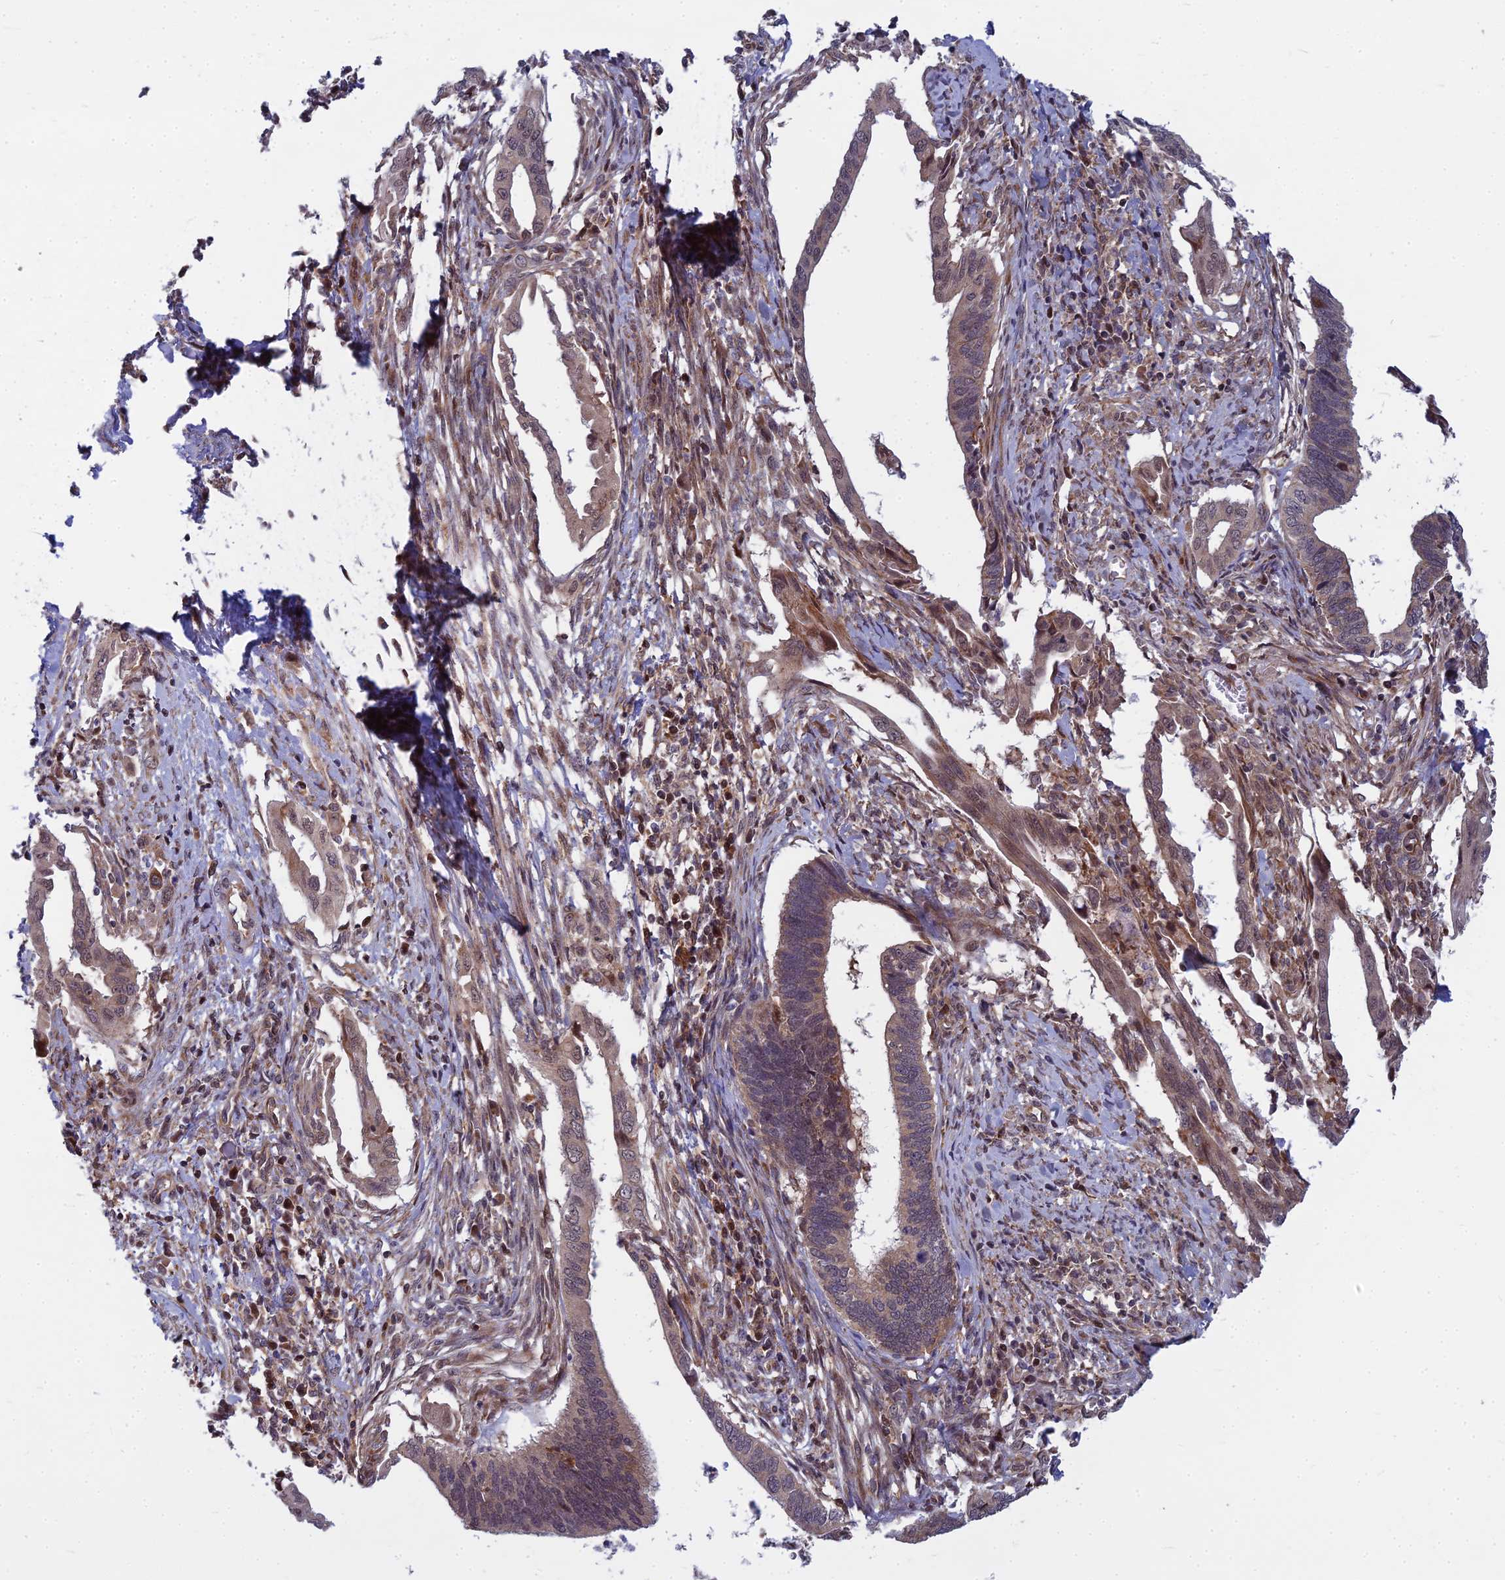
{"staining": {"intensity": "weak", "quantity": "25%-75%", "location": "cytoplasmic/membranous,nuclear"}, "tissue": "cervical cancer", "cell_type": "Tumor cells", "image_type": "cancer", "snomed": [{"axis": "morphology", "description": "Adenocarcinoma, NOS"}, {"axis": "topography", "description": "Cervix"}], "caption": "Immunohistochemical staining of adenocarcinoma (cervical) exhibits low levels of weak cytoplasmic/membranous and nuclear positivity in about 25%-75% of tumor cells.", "gene": "COMMD2", "patient": {"sex": "female", "age": 42}}